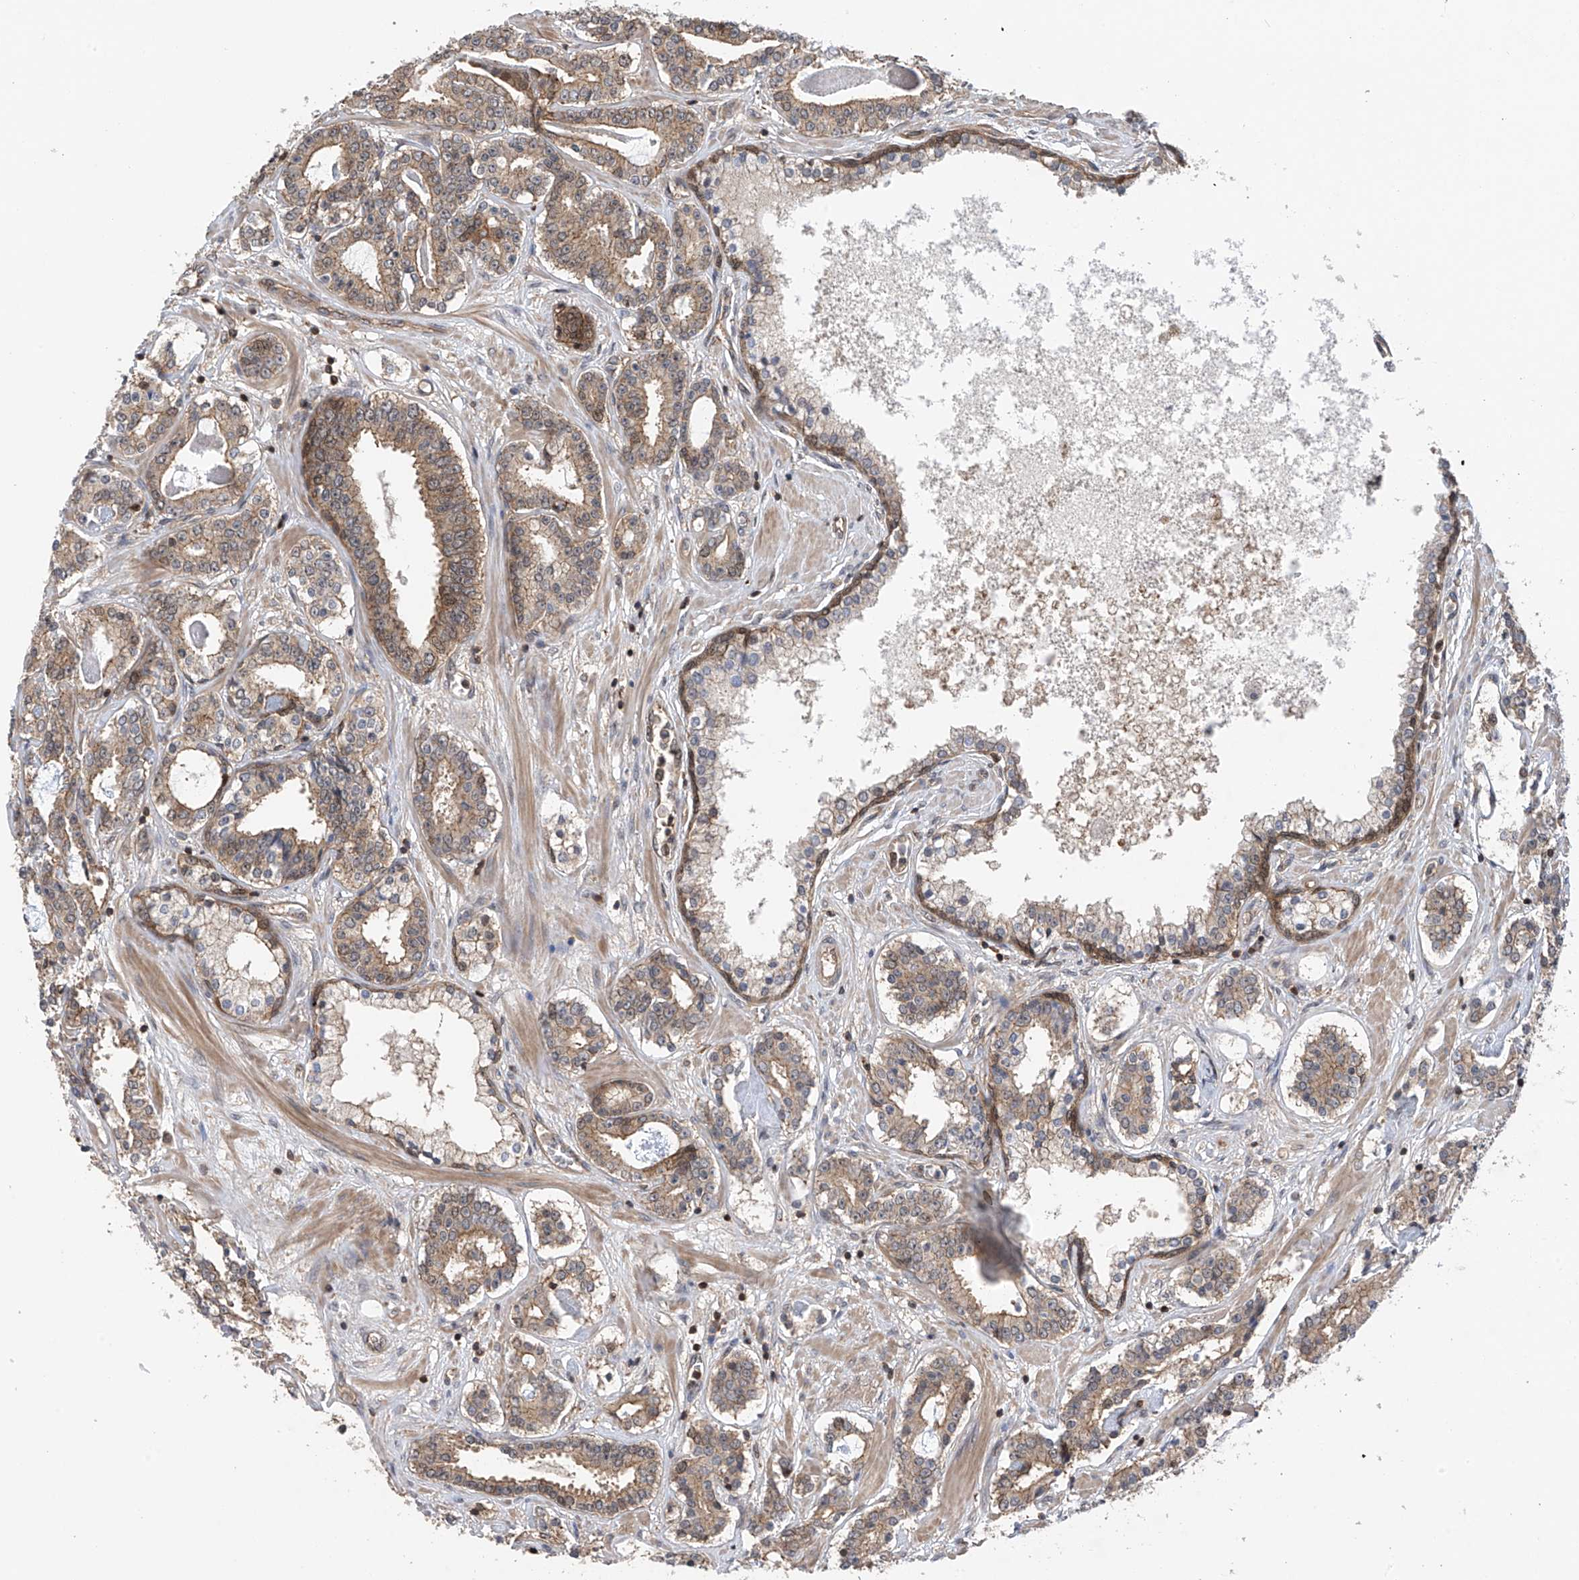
{"staining": {"intensity": "moderate", "quantity": "<25%", "location": "cytoplasmic/membranous"}, "tissue": "prostate cancer", "cell_type": "Tumor cells", "image_type": "cancer", "snomed": [{"axis": "morphology", "description": "Adenocarcinoma, High grade"}, {"axis": "topography", "description": "Prostate"}], "caption": "Moderate cytoplasmic/membranous protein positivity is seen in about <25% of tumor cells in prostate cancer.", "gene": "DNAJC9", "patient": {"sex": "male", "age": 58}}